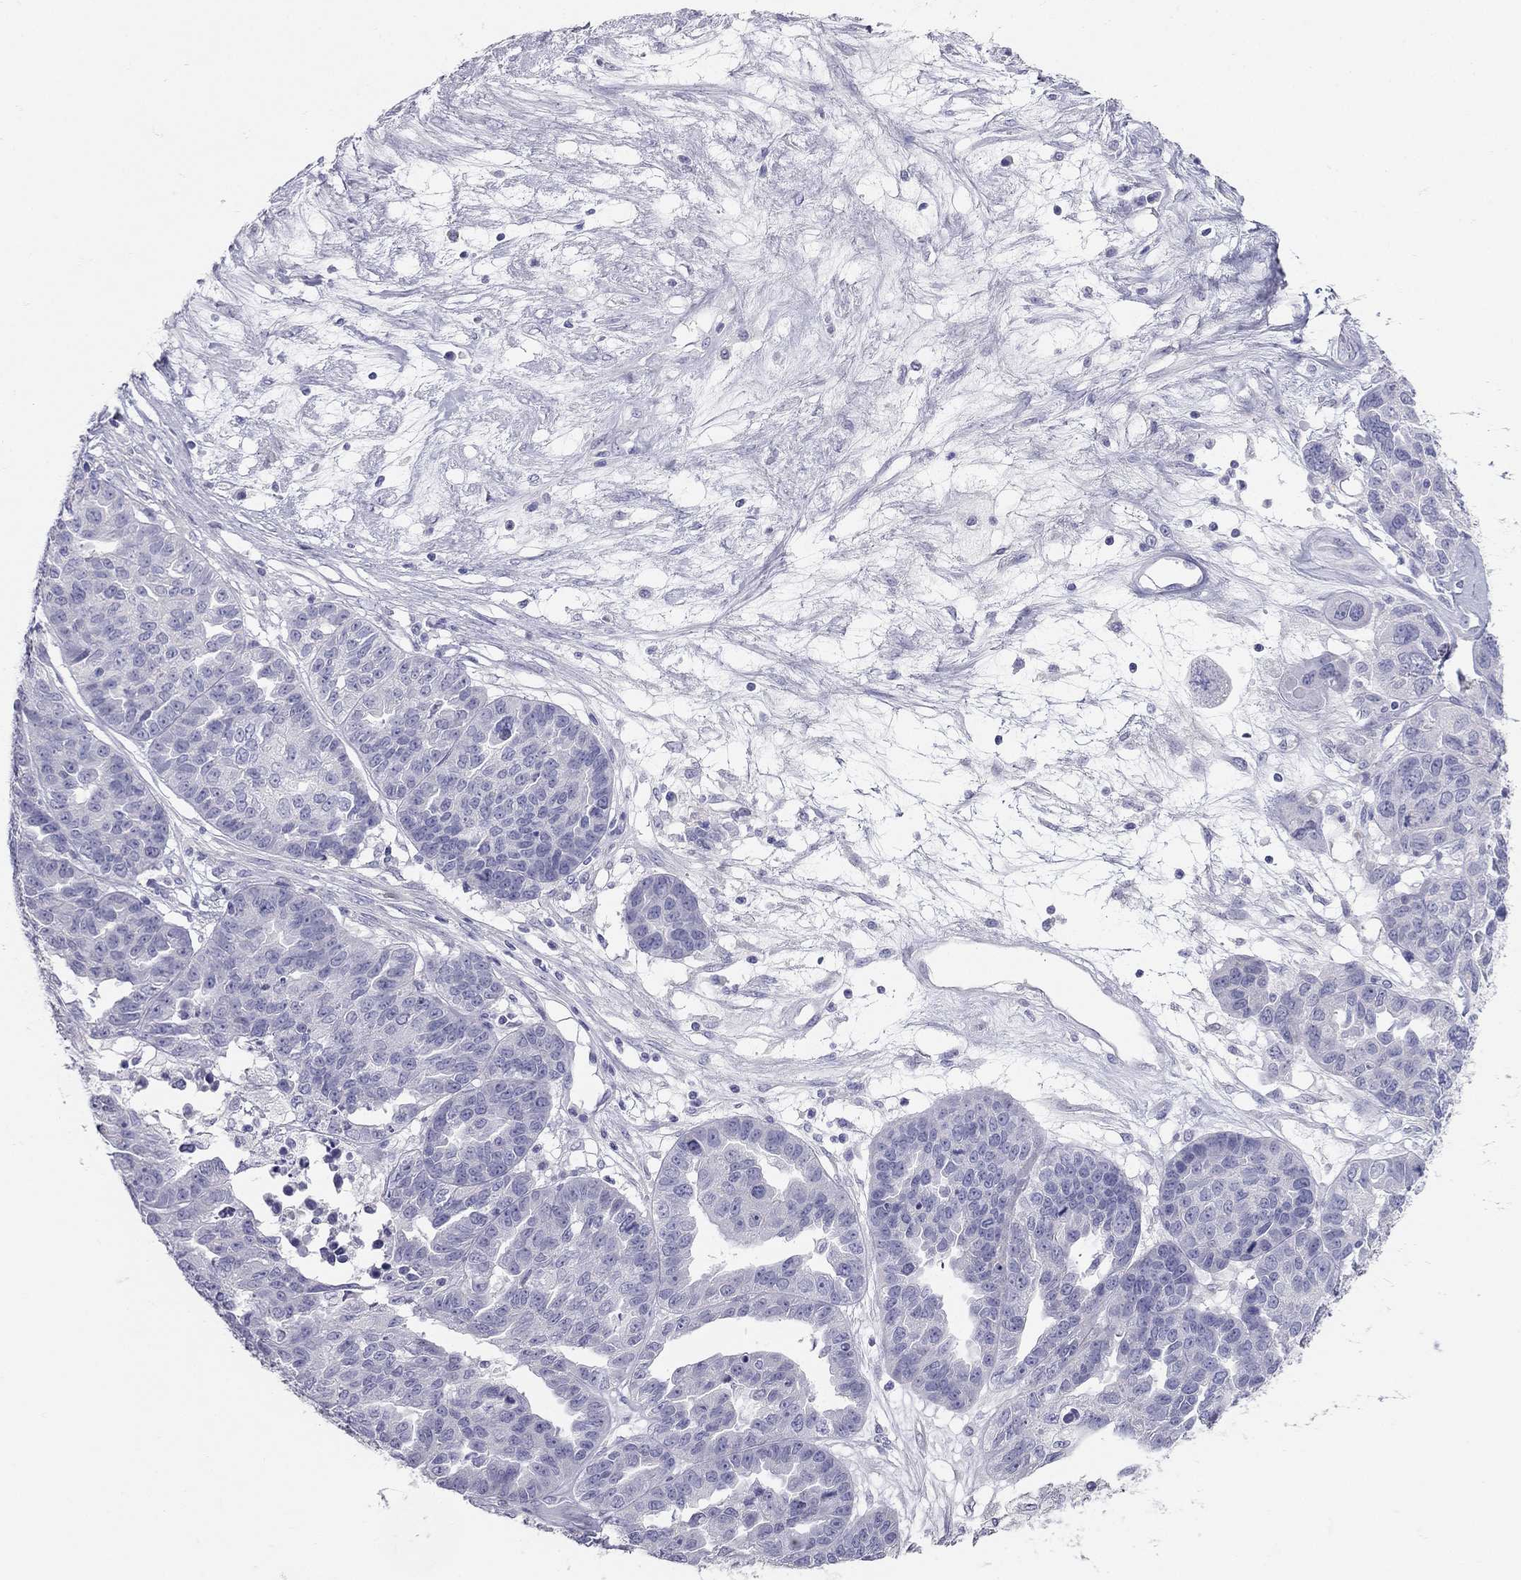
{"staining": {"intensity": "negative", "quantity": "none", "location": "none"}, "tissue": "ovarian cancer", "cell_type": "Tumor cells", "image_type": "cancer", "snomed": [{"axis": "morphology", "description": "Cystadenocarcinoma, serous, NOS"}, {"axis": "topography", "description": "Ovary"}], "caption": "Photomicrograph shows no protein expression in tumor cells of ovarian serous cystadenocarcinoma tissue.", "gene": "RFLNA", "patient": {"sex": "female", "age": 87}}